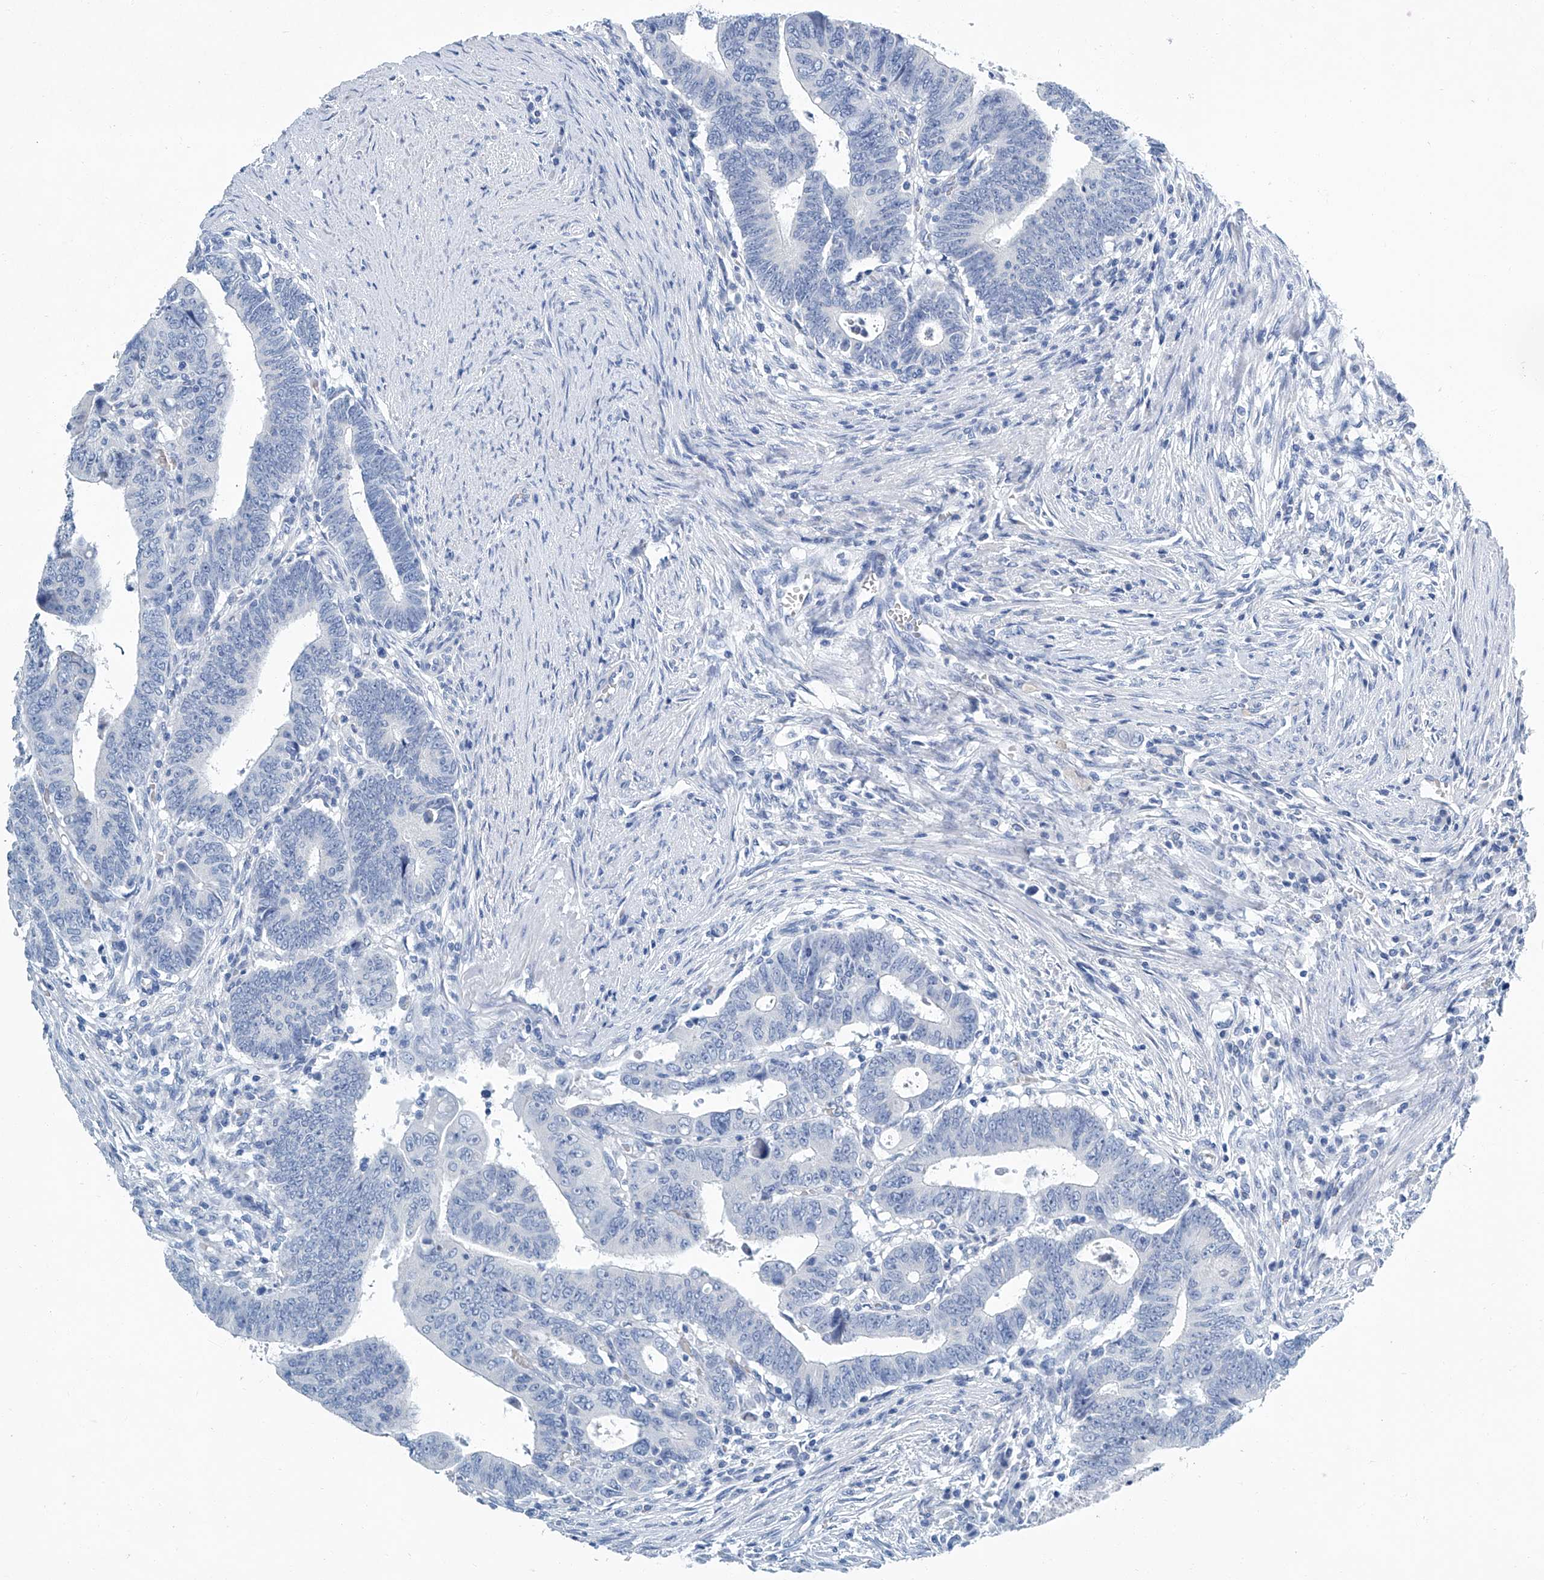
{"staining": {"intensity": "negative", "quantity": "none", "location": "none"}, "tissue": "colorectal cancer", "cell_type": "Tumor cells", "image_type": "cancer", "snomed": [{"axis": "morphology", "description": "Normal tissue, NOS"}, {"axis": "morphology", "description": "Adenocarcinoma, NOS"}, {"axis": "topography", "description": "Rectum"}], "caption": "A high-resolution image shows IHC staining of colorectal cancer (adenocarcinoma), which exhibits no significant expression in tumor cells.", "gene": "CYP2A7", "patient": {"sex": "female", "age": 65}}